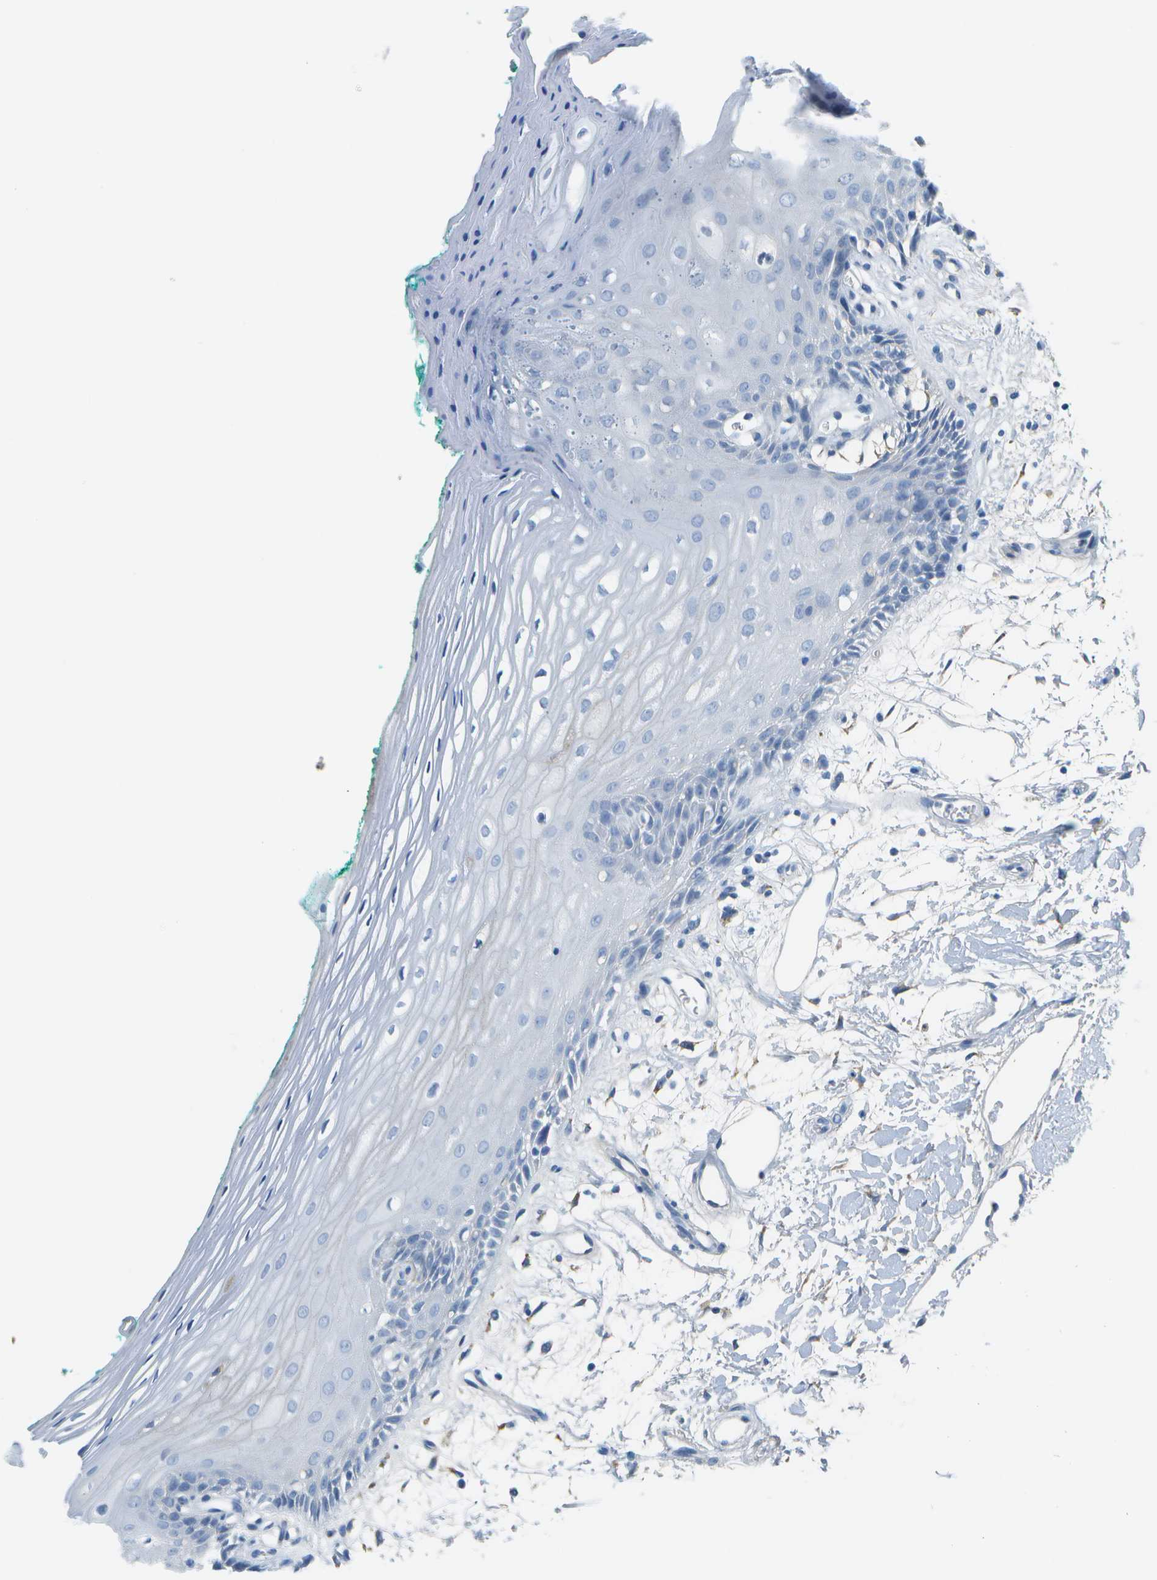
{"staining": {"intensity": "negative", "quantity": "none", "location": "none"}, "tissue": "oral mucosa", "cell_type": "Squamous epithelial cells", "image_type": "normal", "snomed": [{"axis": "morphology", "description": "Normal tissue, NOS"}, {"axis": "topography", "description": "Skeletal muscle"}, {"axis": "topography", "description": "Oral tissue"}, {"axis": "topography", "description": "Peripheral nerve tissue"}], "caption": "Immunohistochemistry (IHC) micrograph of normal oral mucosa stained for a protein (brown), which shows no expression in squamous epithelial cells. (Stains: DAB (3,3'-diaminobenzidine) IHC with hematoxylin counter stain, Microscopy: brightfield microscopy at high magnification).", "gene": "C1S", "patient": {"sex": "female", "age": 84}}